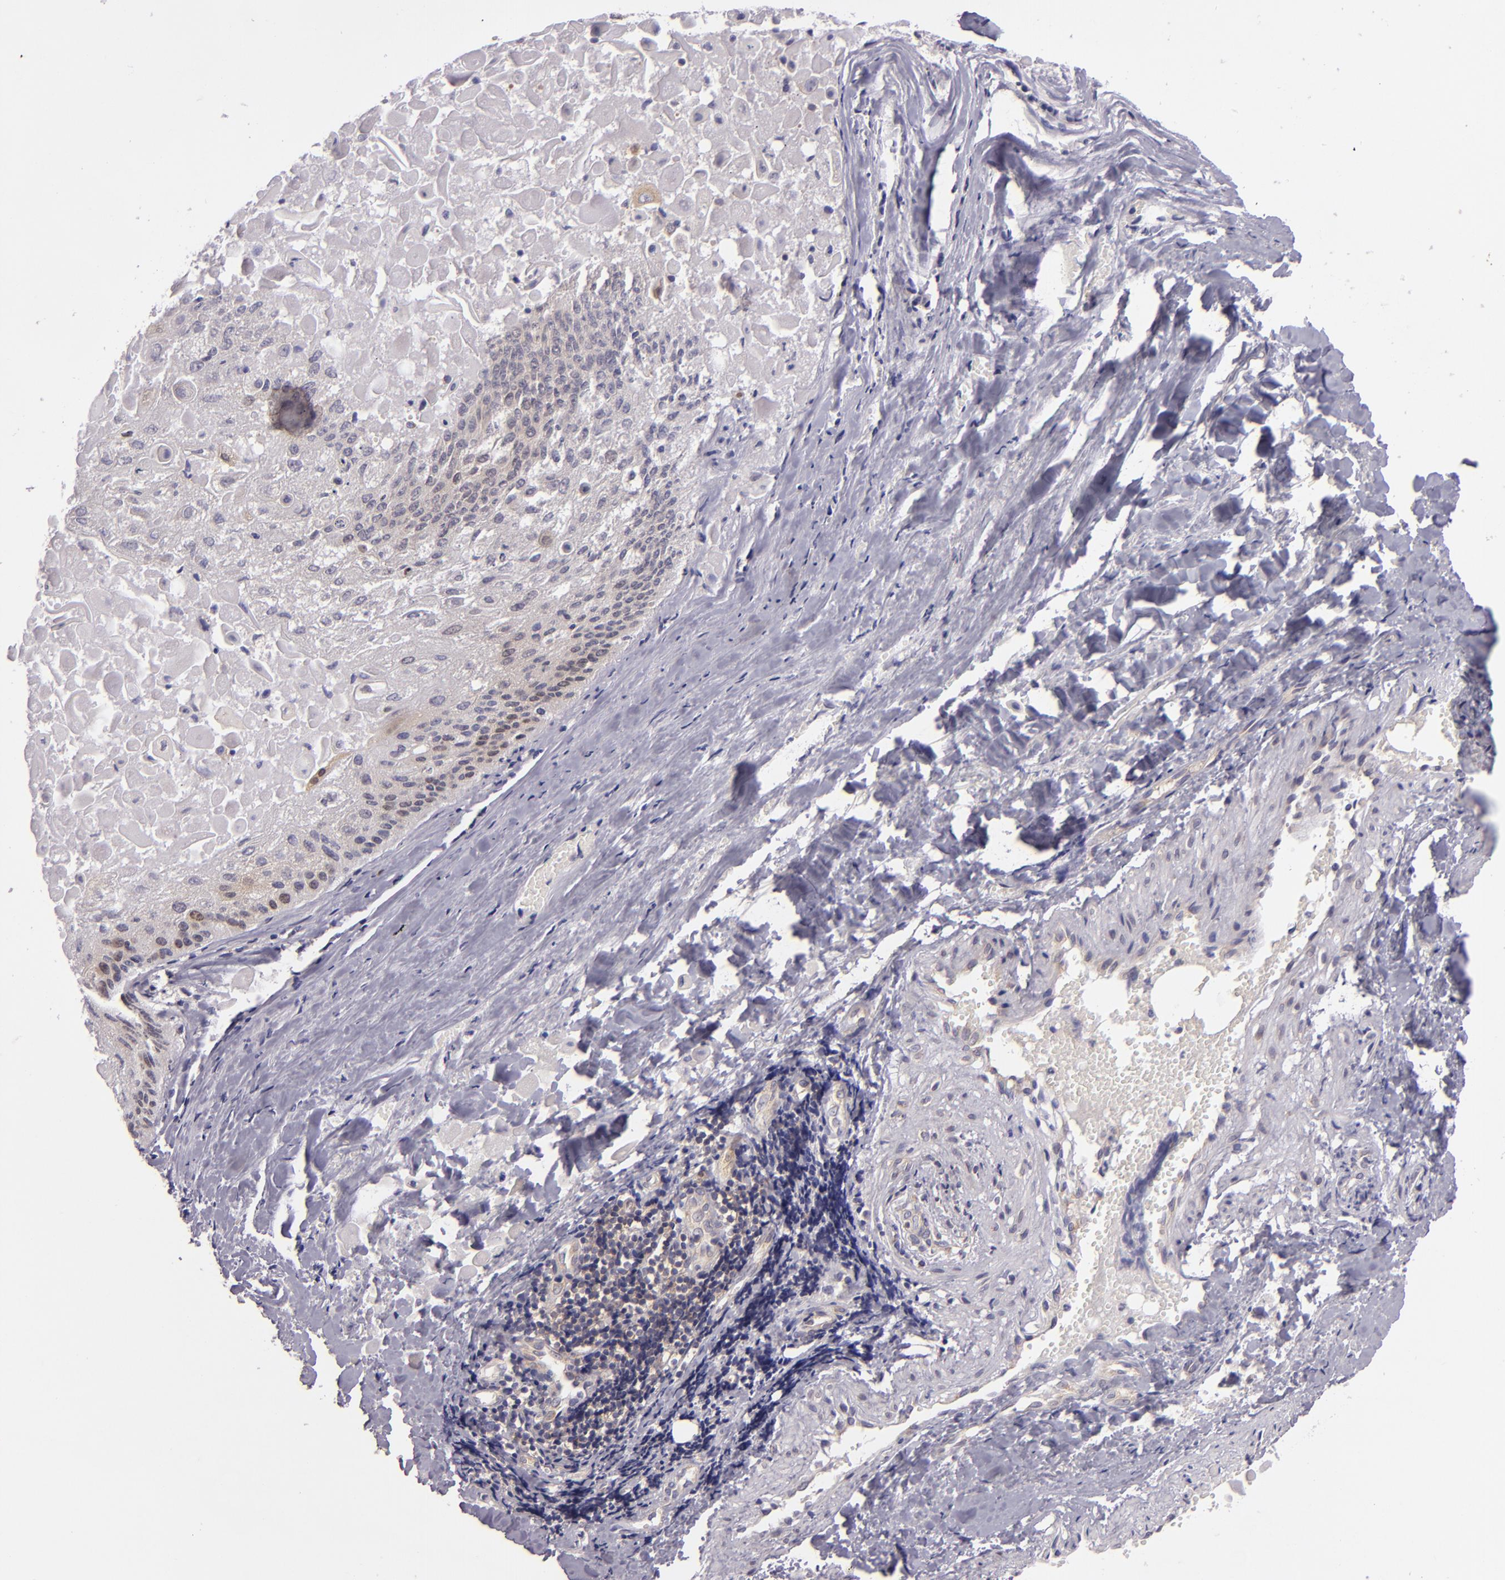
{"staining": {"intensity": "weak", "quantity": "<25%", "location": "cytoplasmic/membranous"}, "tissue": "lung cancer", "cell_type": "Tumor cells", "image_type": "cancer", "snomed": [{"axis": "morphology", "description": "Adenocarcinoma, NOS"}, {"axis": "topography", "description": "Lung"}], "caption": "This is a micrograph of immunohistochemistry (IHC) staining of lung adenocarcinoma, which shows no expression in tumor cells. (Brightfield microscopy of DAB (3,3'-diaminobenzidine) immunohistochemistry at high magnification).", "gene": "UPF3B", "patient": {"sex": "male", "age": 60}}